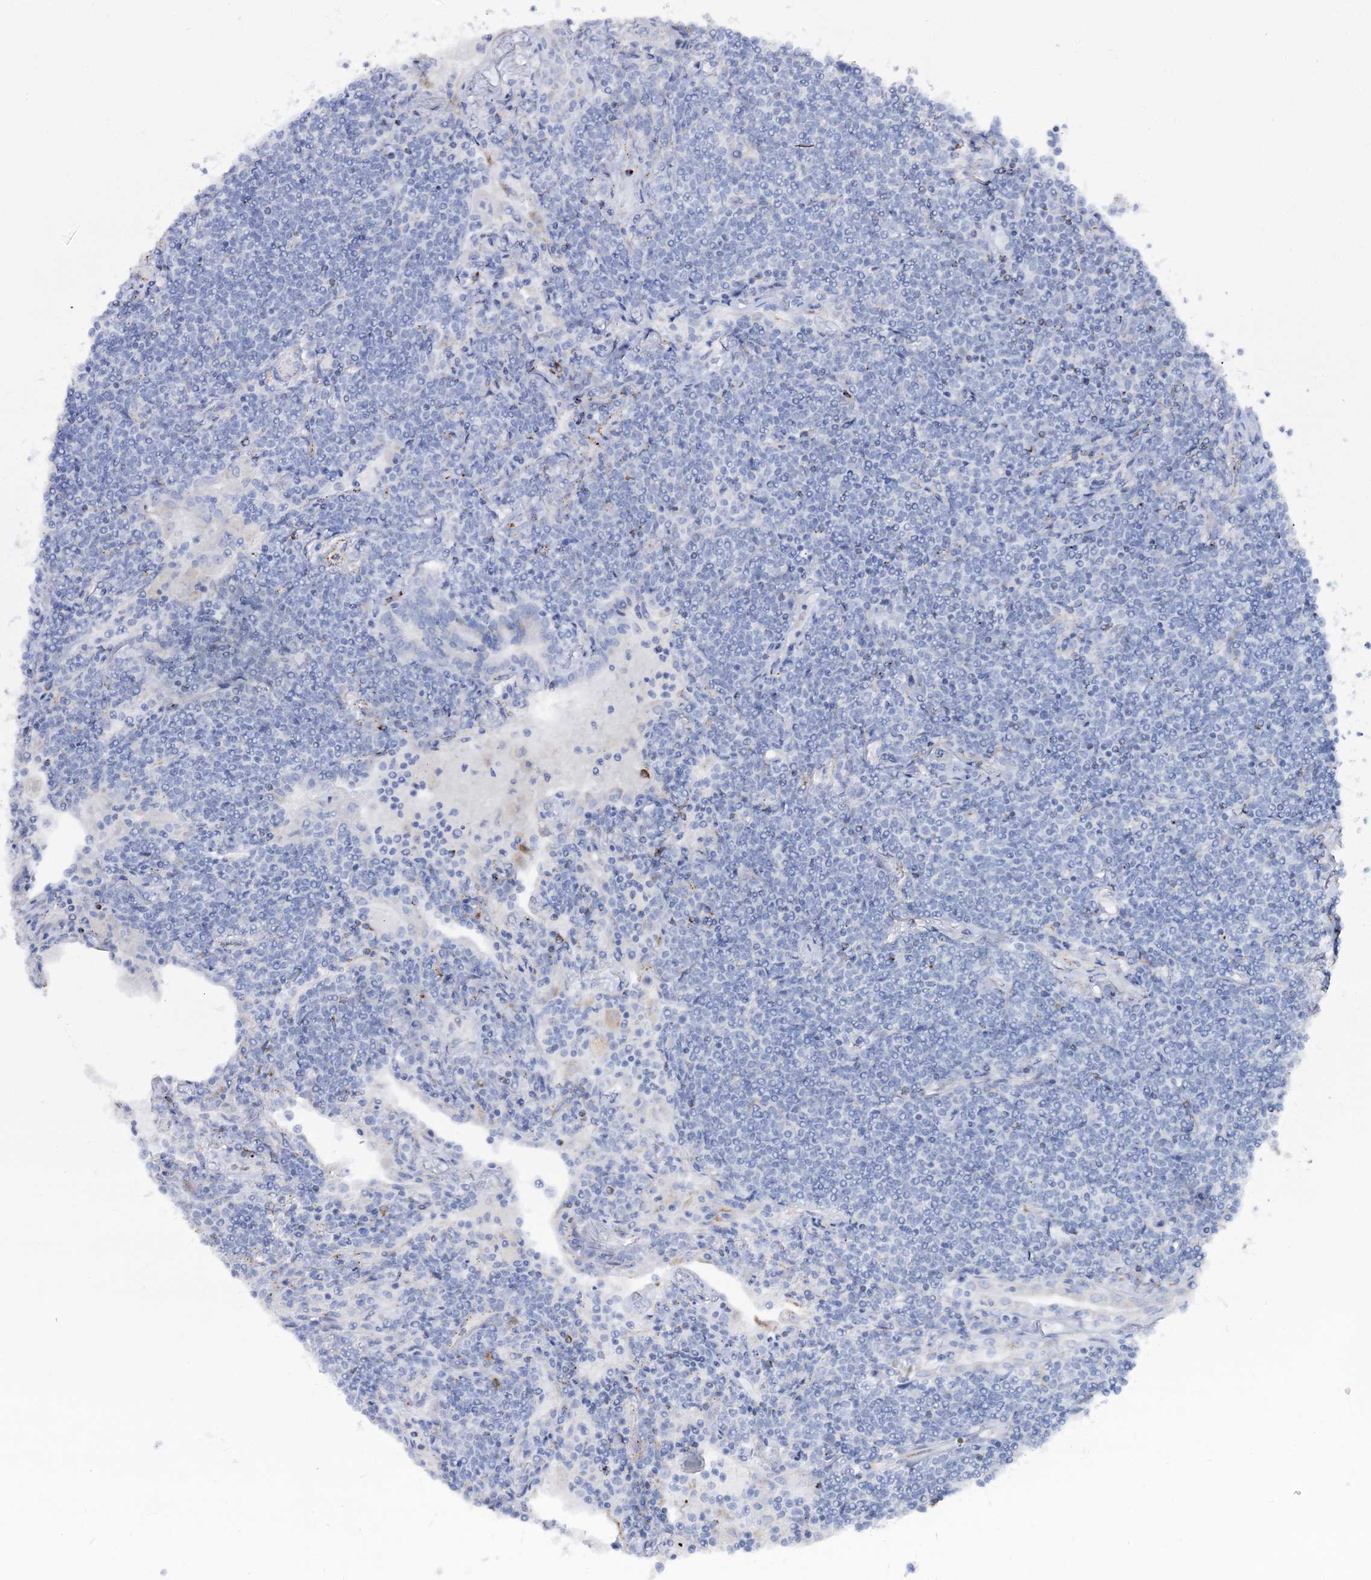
{"staining": {"intensity": "negative", "quantity": "none", "location": "none"}, "tissue": "lymphoma", "cell_type": "Tumor cells", "image_type": "cancer", "snomed": [{"axis": "morphology", "description": "Malignant lymphoma, non-Hodgkin's type, Low grade"}, {"axis": "topography", "description": "Lung"}], "caption": "A high-resolution micrograph shows IHC staining of low-grade malignant lymphoma, non-Hodgkin's type, which exhibits no significant staining in tumor cells.", "gene": "SLC3A1", "patient": {"sex": "female", "age": 71}}